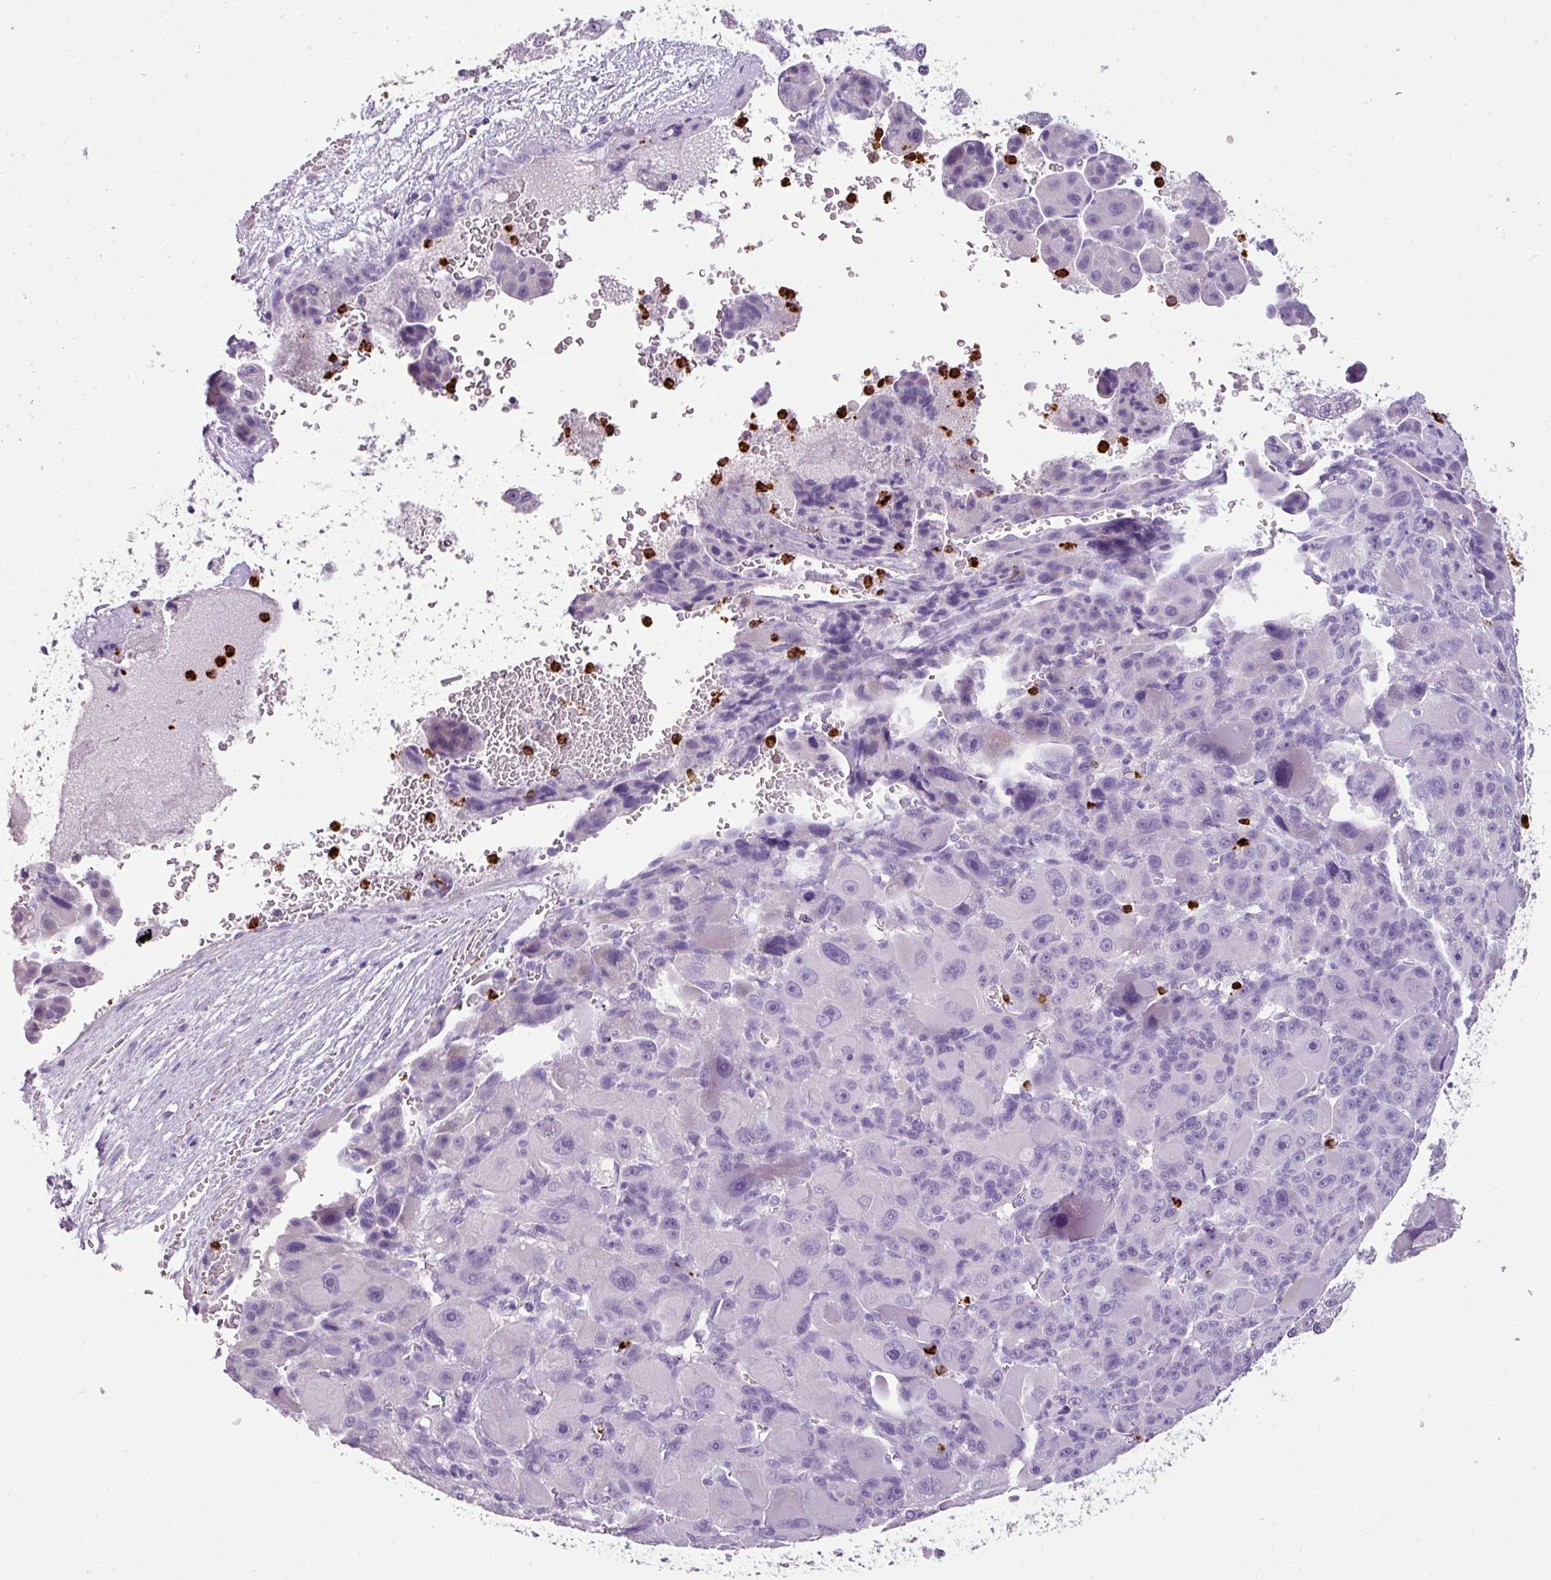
{"staining": {"intensity": "negative", "quantity": "none", "location": "none"}, "tissue": "liver cancer", "cell_type": "Tumor cells", "image_type": "cancer", "snomed": [{"axis": "morphology", "description": "Carcinoma, Hepatocellular, NOS"}, {"axis": "topography", "description": "Liver"}], "caption": "Tumor cells are negative for protein expression in human hepatocellular carcinoma (liver).", "gene": "CTSG", "patient": {"sex": "male", "age": 76}}